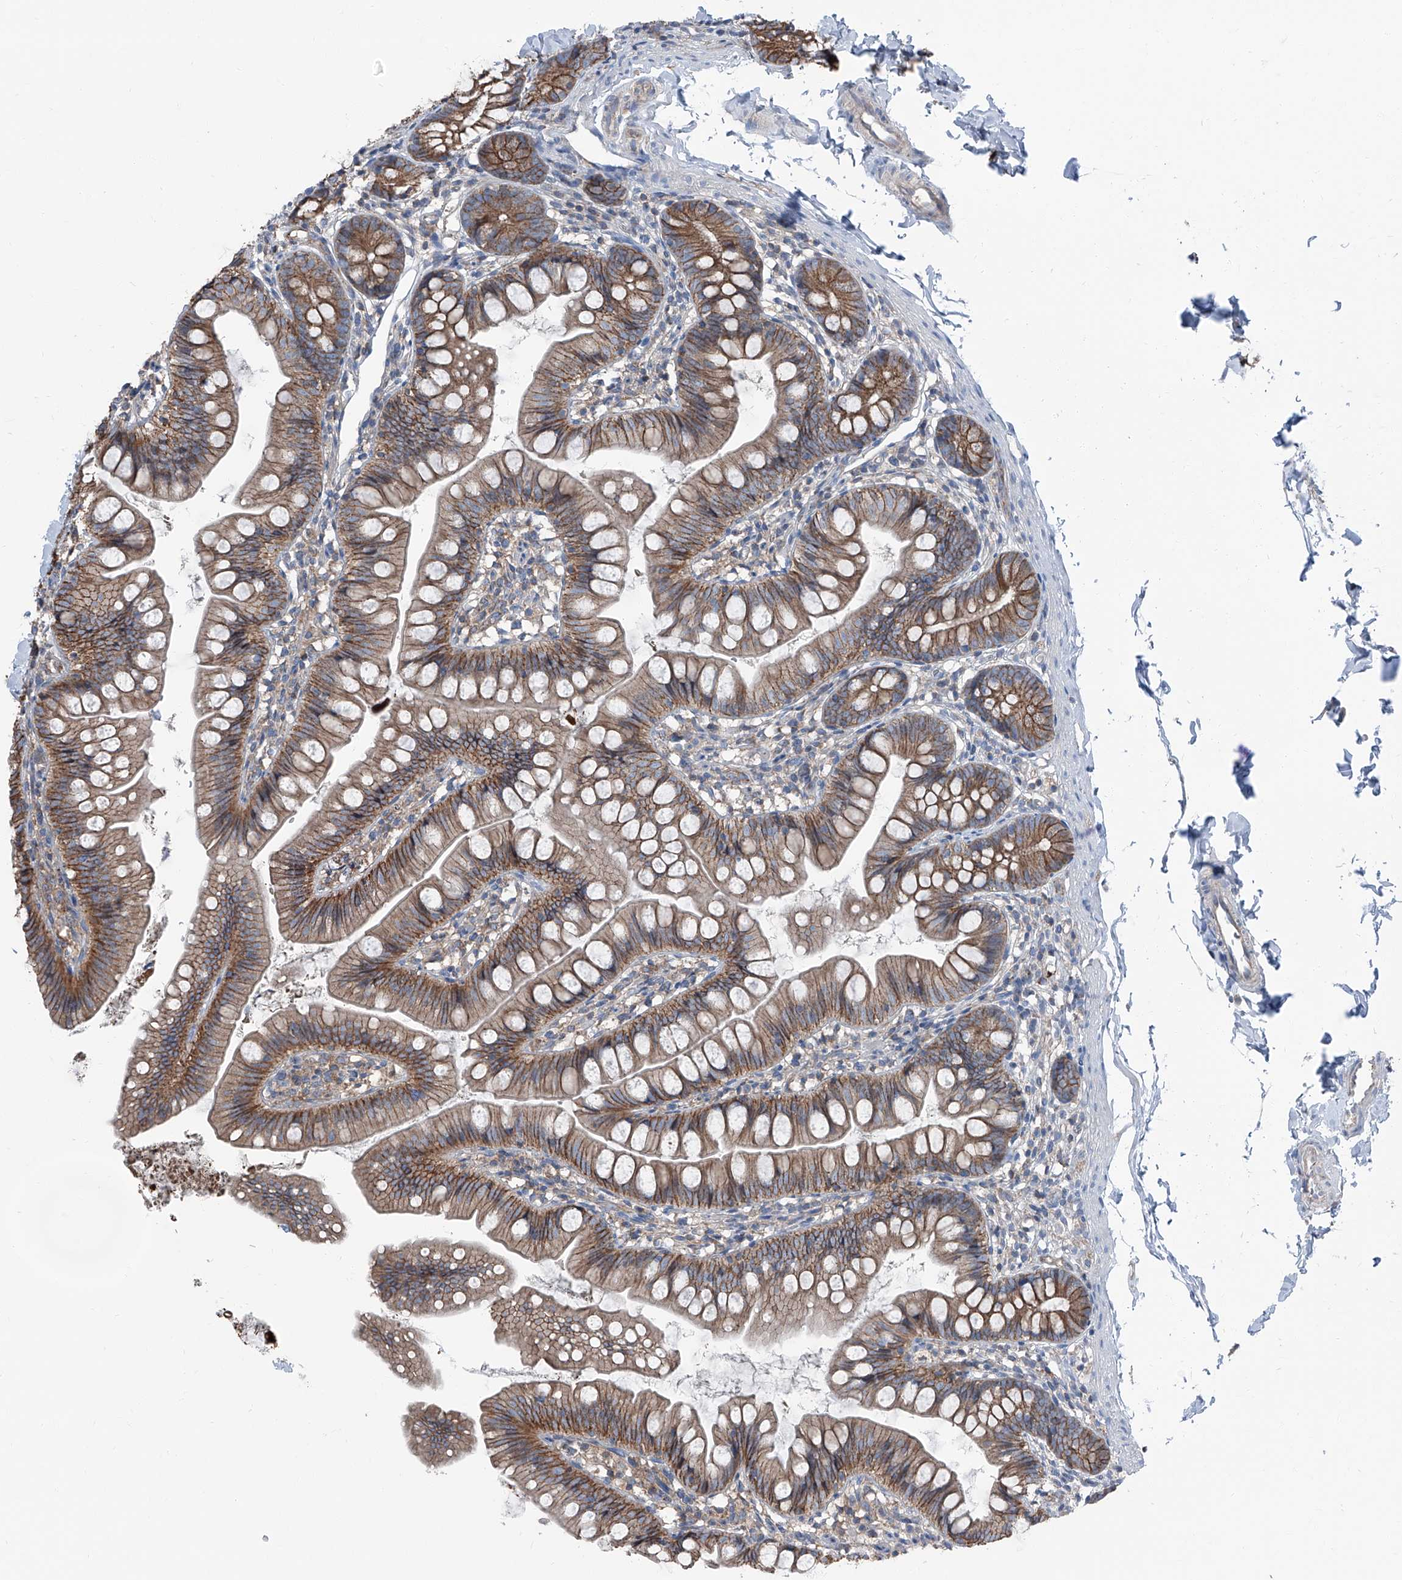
{"staining": {"intensity": "moderate", "quantity": ">75%", "location": "cytoplasmic/membranous"}, "tissue": "small intestine", "cell_type": "Glandular cells", "image_type": "normal", "snomed": [{"axis": "morphology", "description": "Normal tissue, NOS"}, {"axis": "topography", "description": "Small intestine"}], "caption": "High-magnification brightfield microscopy of benign small intestine stained with DAB (brown) and counterstained with hematoxylin (blue). glandular cells exhibit moderate cytoplasmic/membranous staining is appreciated in about>75% of cells. (IHC, brightfield microscopy, high magnification).", "gene": "GPR142", "patient": {"sex": "male", "age": 7}}